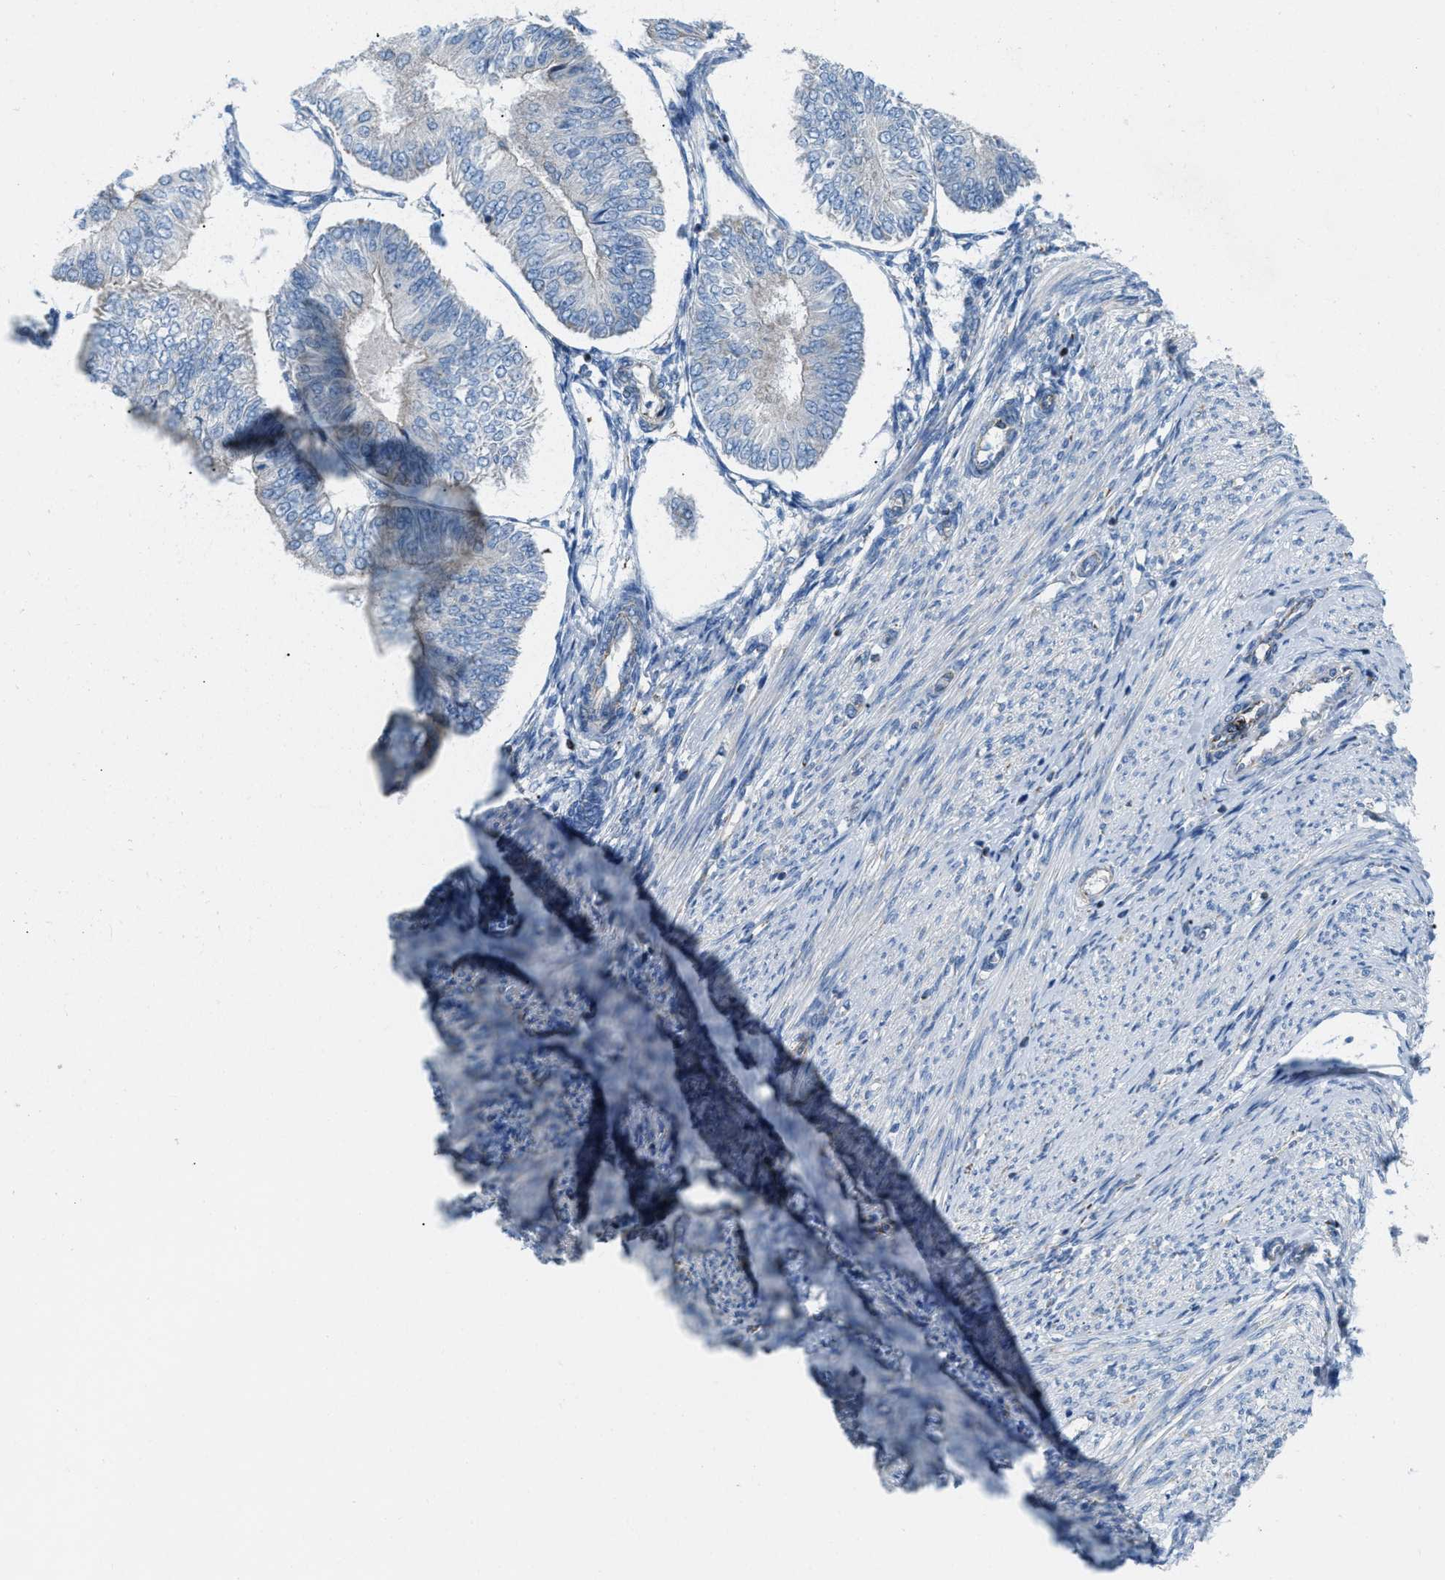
{"staining": {"intensity": "negative", "quantity": "none", "location": "none"}, "tissue": "endometrial cancer", "cell_type": "Tumor cells", "image_type": "cancer", "snomed": [{"axis": "morphology", "description": "Adenocarcinoma, NOS"}, {"axis": "topography", "description": "Endometrium"}], "caption": "Tumor cells are negative for brown protein staining in endometrial adenocarcinoma.", "gene": "JADE1", "patient": {"sex": "female", "age": 58}}